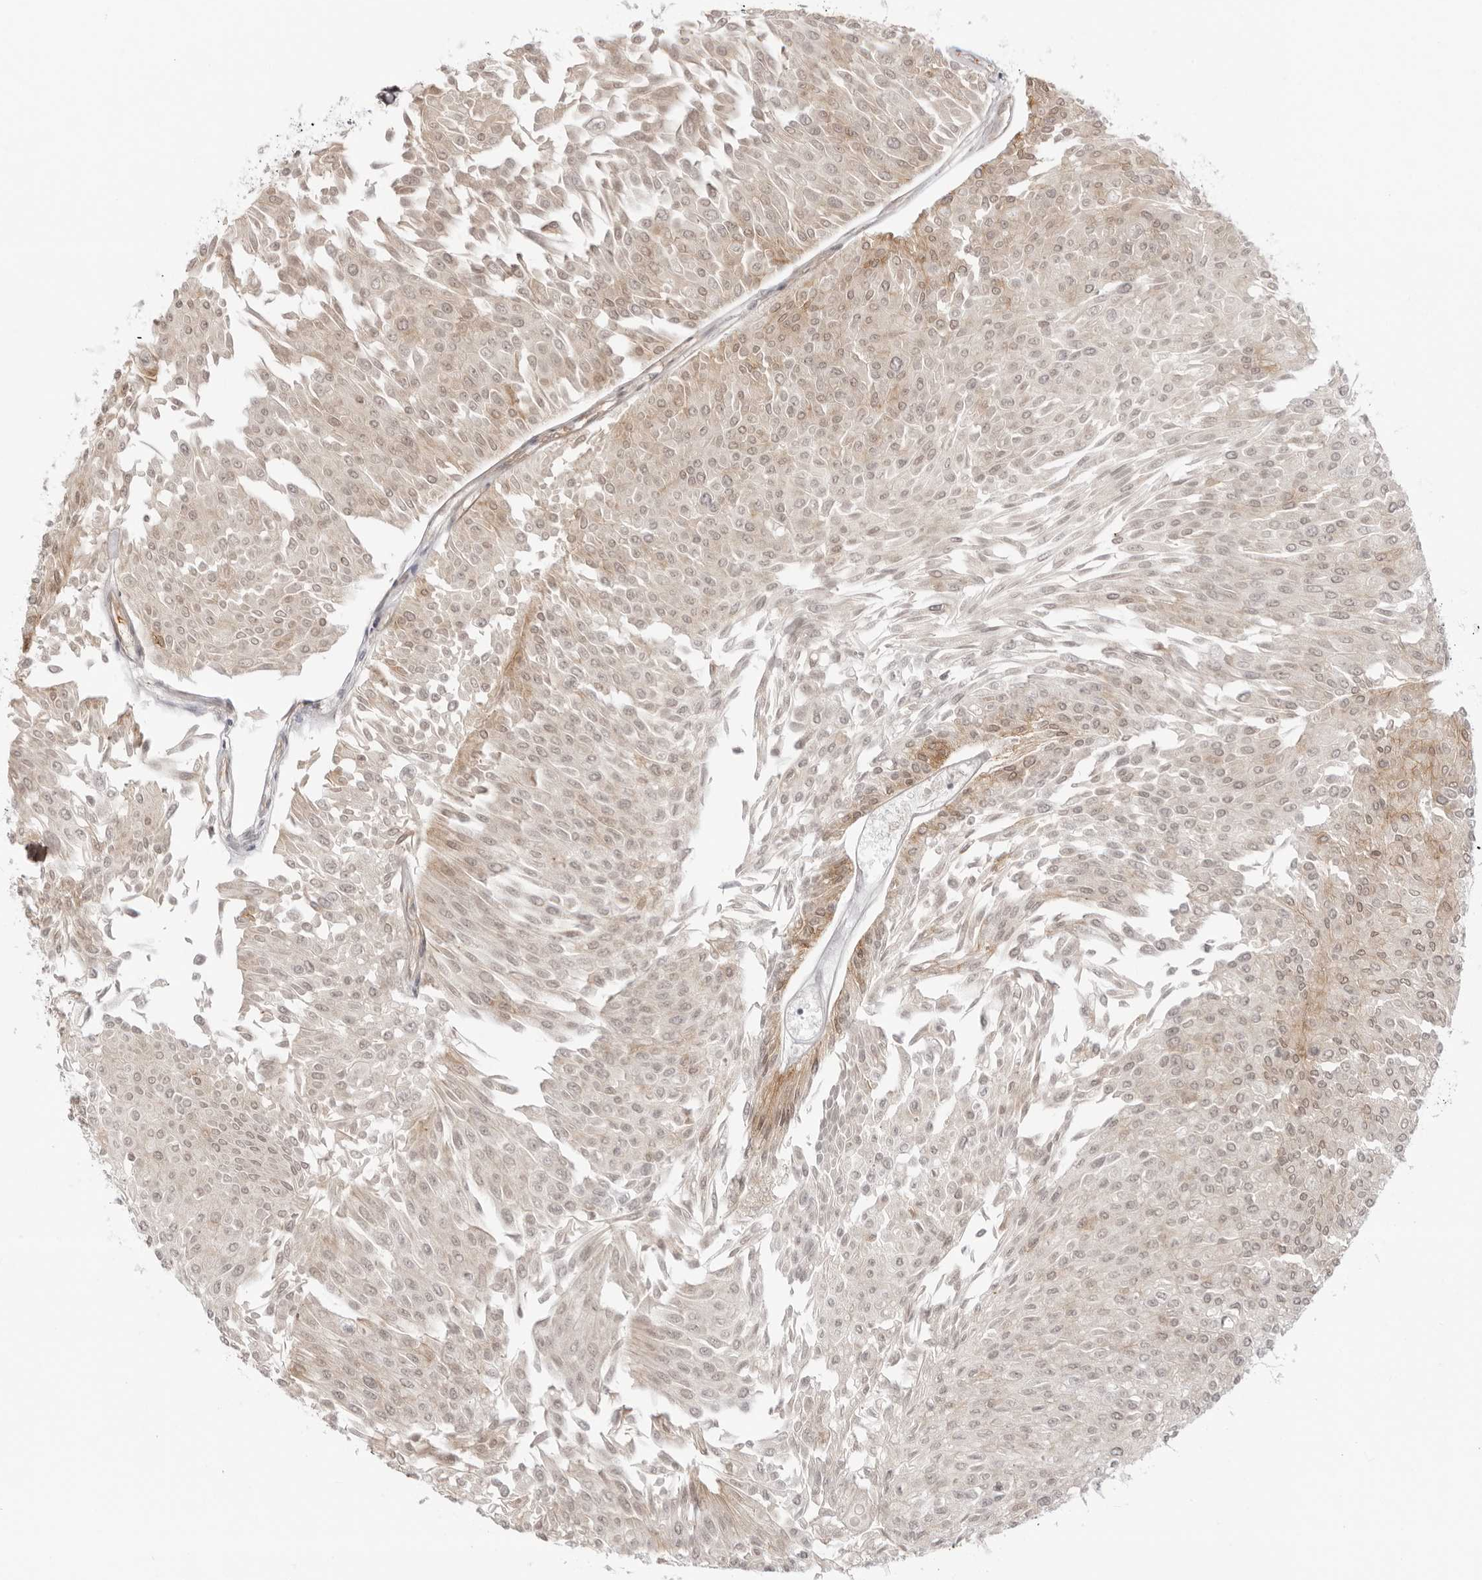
{"staining": {"intensity": "moderate", "quantity": "<25%", "location": "cytoplasmic/membranous"}, "tissue": "urothelial cancer", "cell_type": "Tumor cells", "image_type": "cancer", "snomed": [{"axis": "morphology", "description": "Urothelial carcinoma, Low grade"}, {"axis": "topography", "description": "Urinary bladder"}], "caption": "Protein expression analysis of urothelial cancer demonstrates moderate cytoplasmic/membranous positivity in approximately <25% of tumor cells.", "gene": "TRAPPC3", "patient": {"sex": "male", "age": 67}}